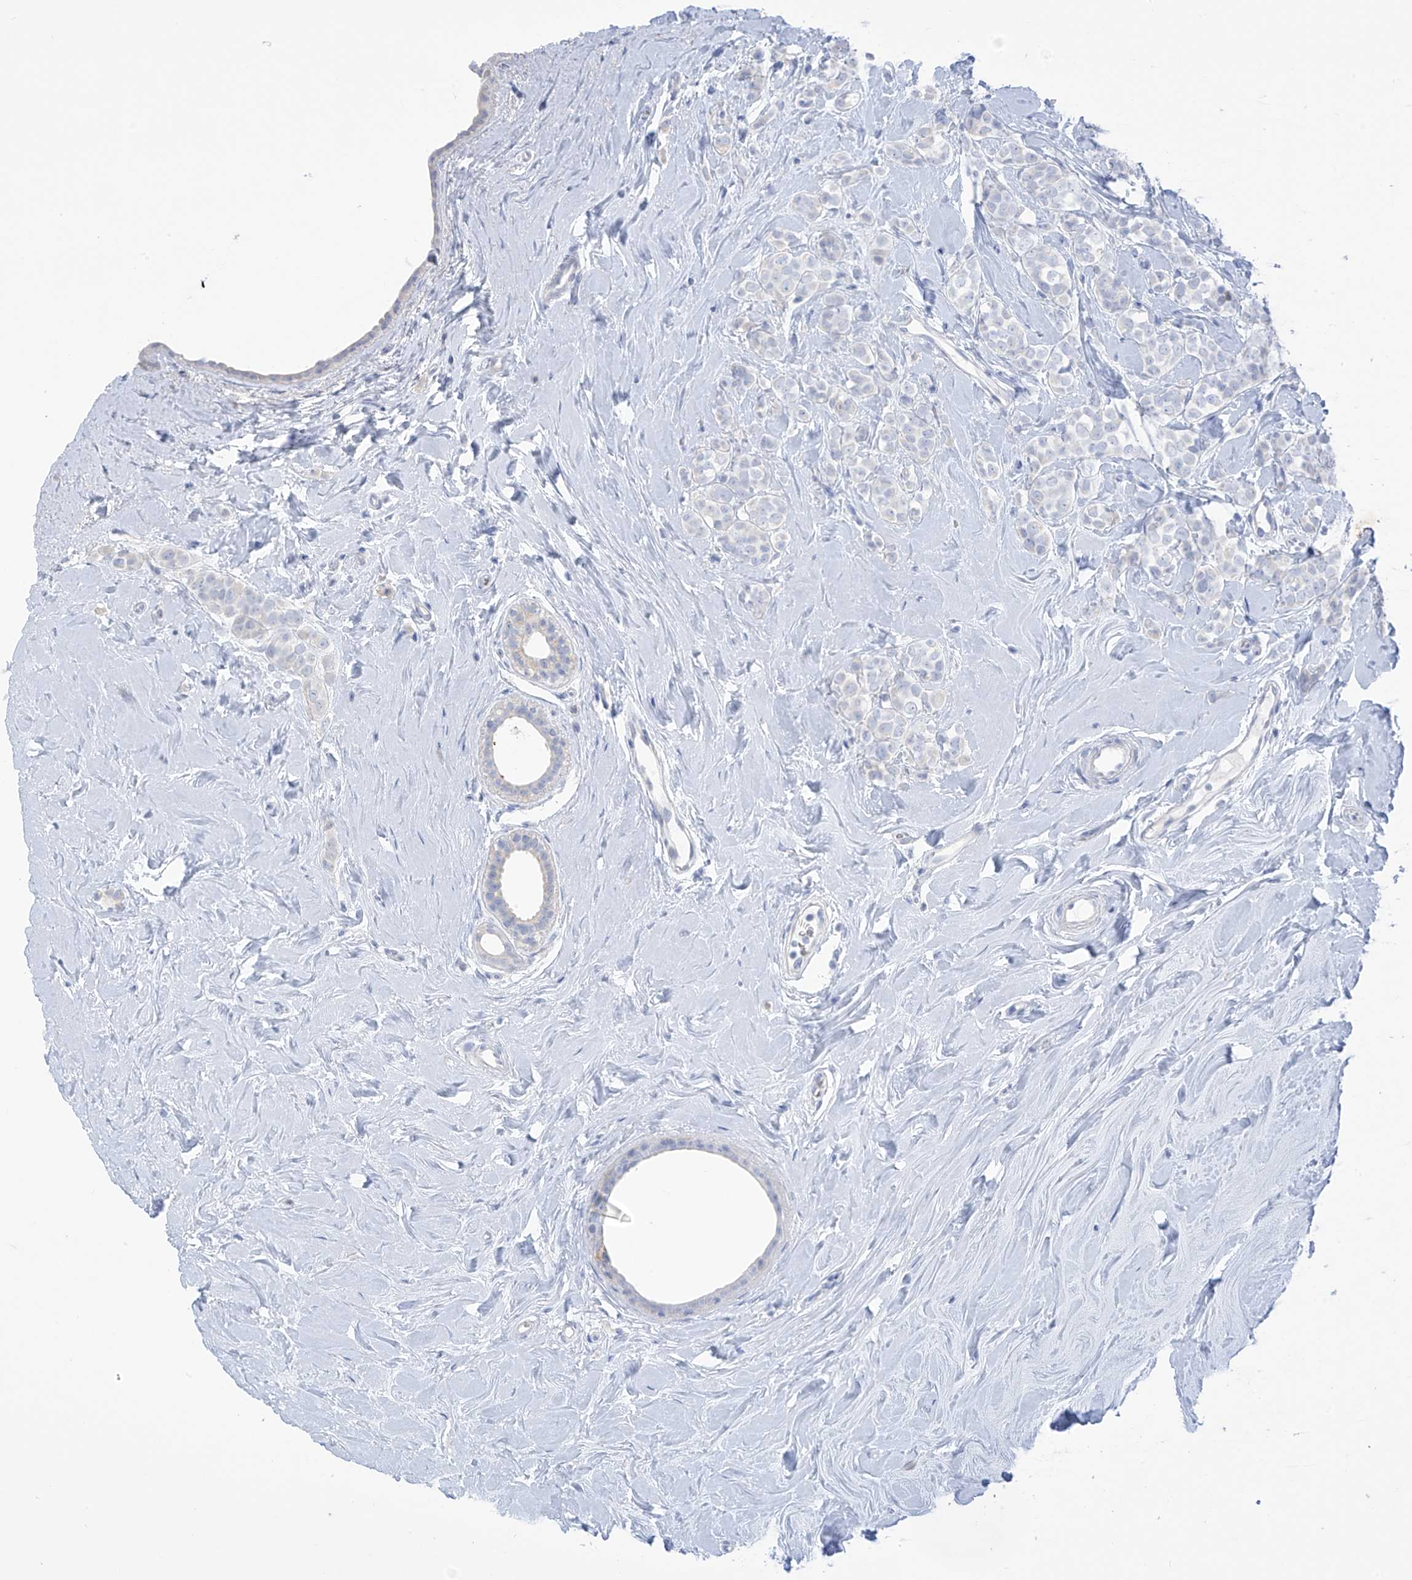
{"staining": {"intensity": "negative", "quantity": "none", "location": "none"}, "tissue": "breast cancer", "cell_type": "Tumor cells", "image_type": "cancer", "snomed": [{"axis": "morphology", "description": "Lobular carcinoma"}, {"axis": "topography", "description": "Breast"}], "caption": "The immunohistochemistry histopathology image has no significant expression in tumor cells of breast cancer (lobular carcinoma) tissue.", "gene": "TRMT2B", "patient": {"sex": "female", "age": 47}}